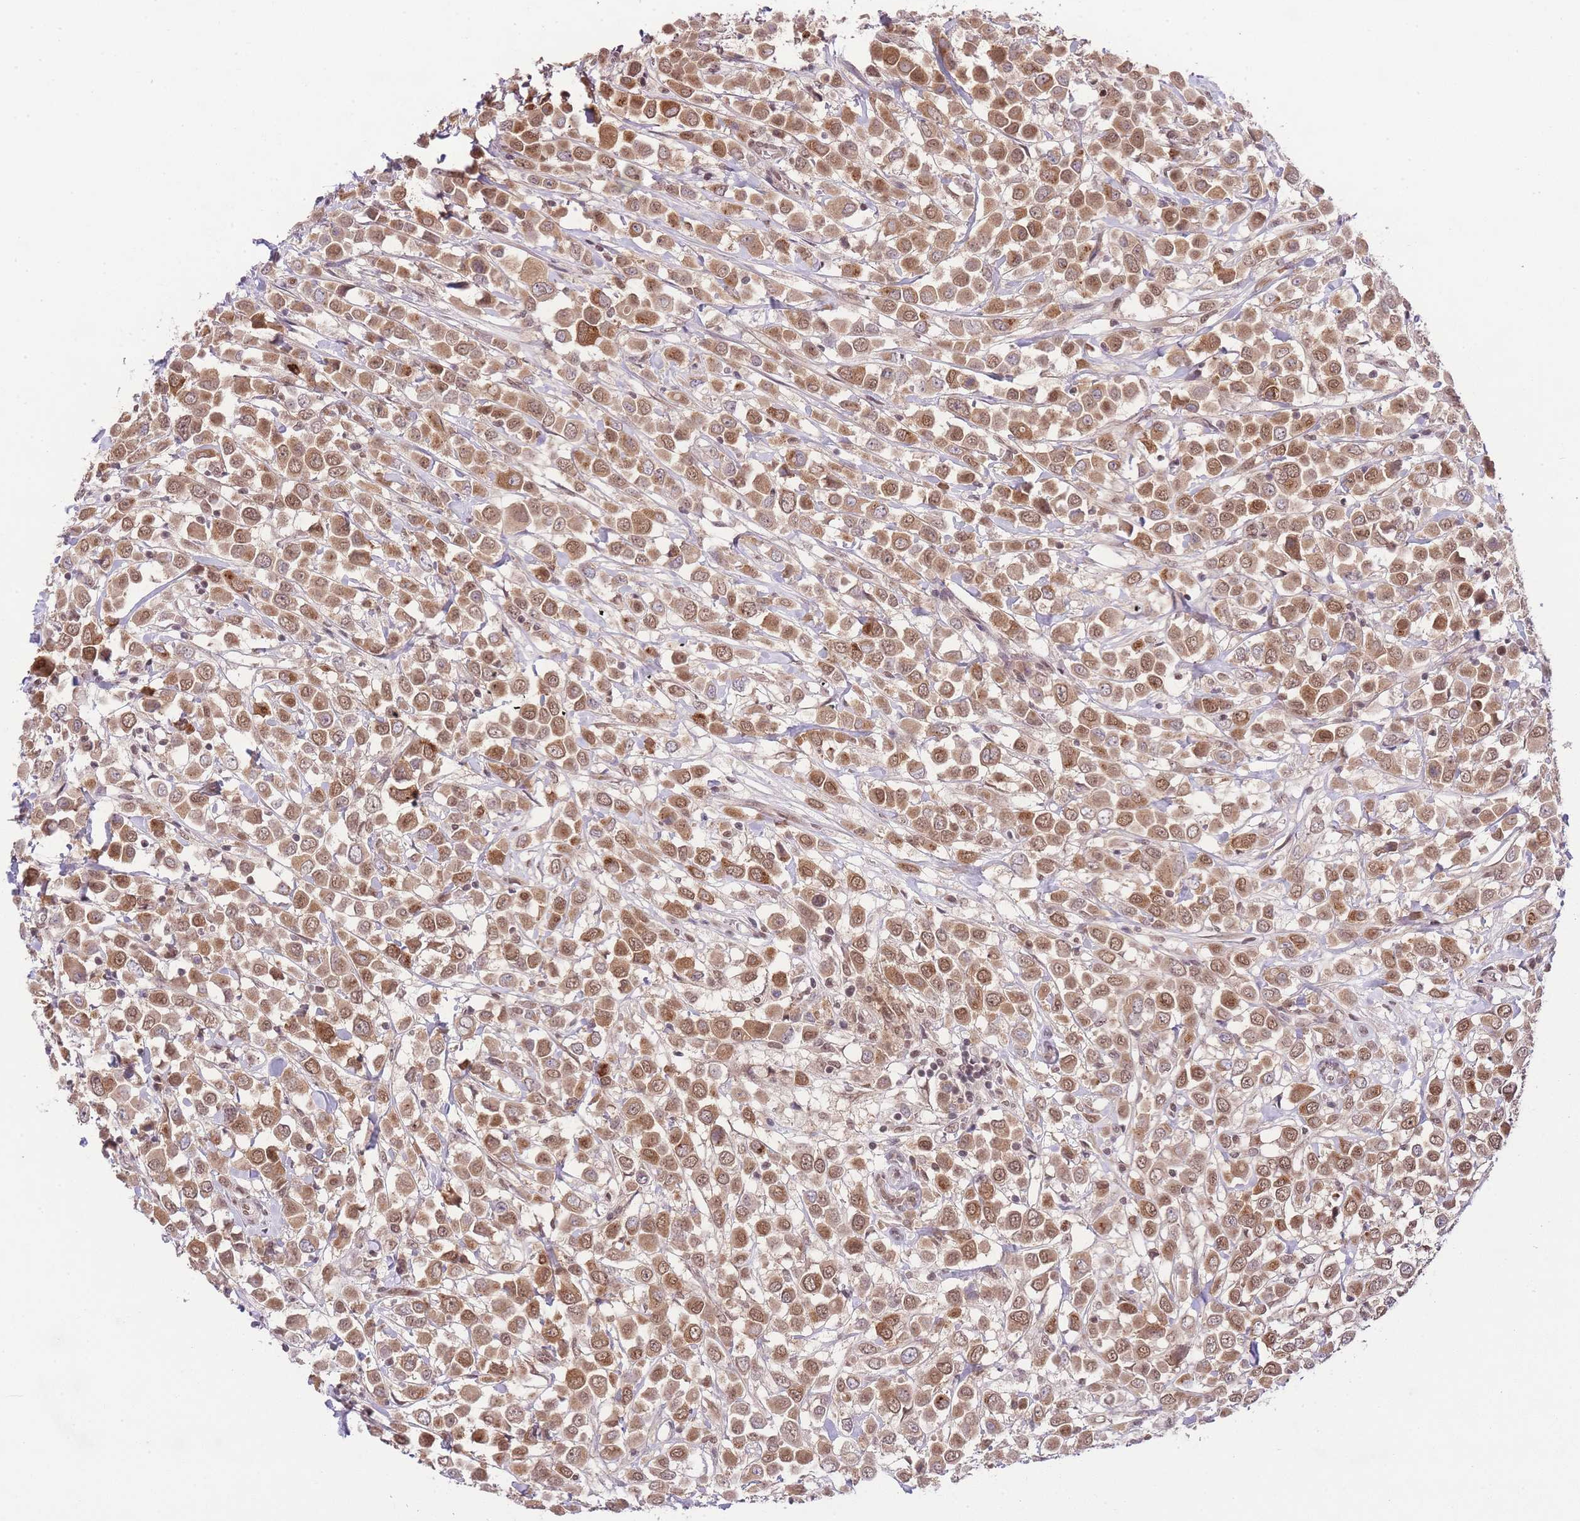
{"staining": {"intensity": "moderate", "quantity": ">75%", "location": "cytoplasmic/membranous,nuclear"}, "tissue": "breast cancer", "cell_type": "Tumor cells", "image_type": "cancer", "snomed": [{"axis": "morphology", "description": "Duct carcinoma"}, {"axis": "topography", "description": "Breast"}], "caption": "The photomicrograph demonstrates immunohistochemical staining of breast intraductal carcinoma. There is moderate cytoplasmic/membranous and nuclear expression is appreciated in approximately >75% of tumor cells.", "gene": "TMED3", "patient": {"sex": "female", "age": 61}}